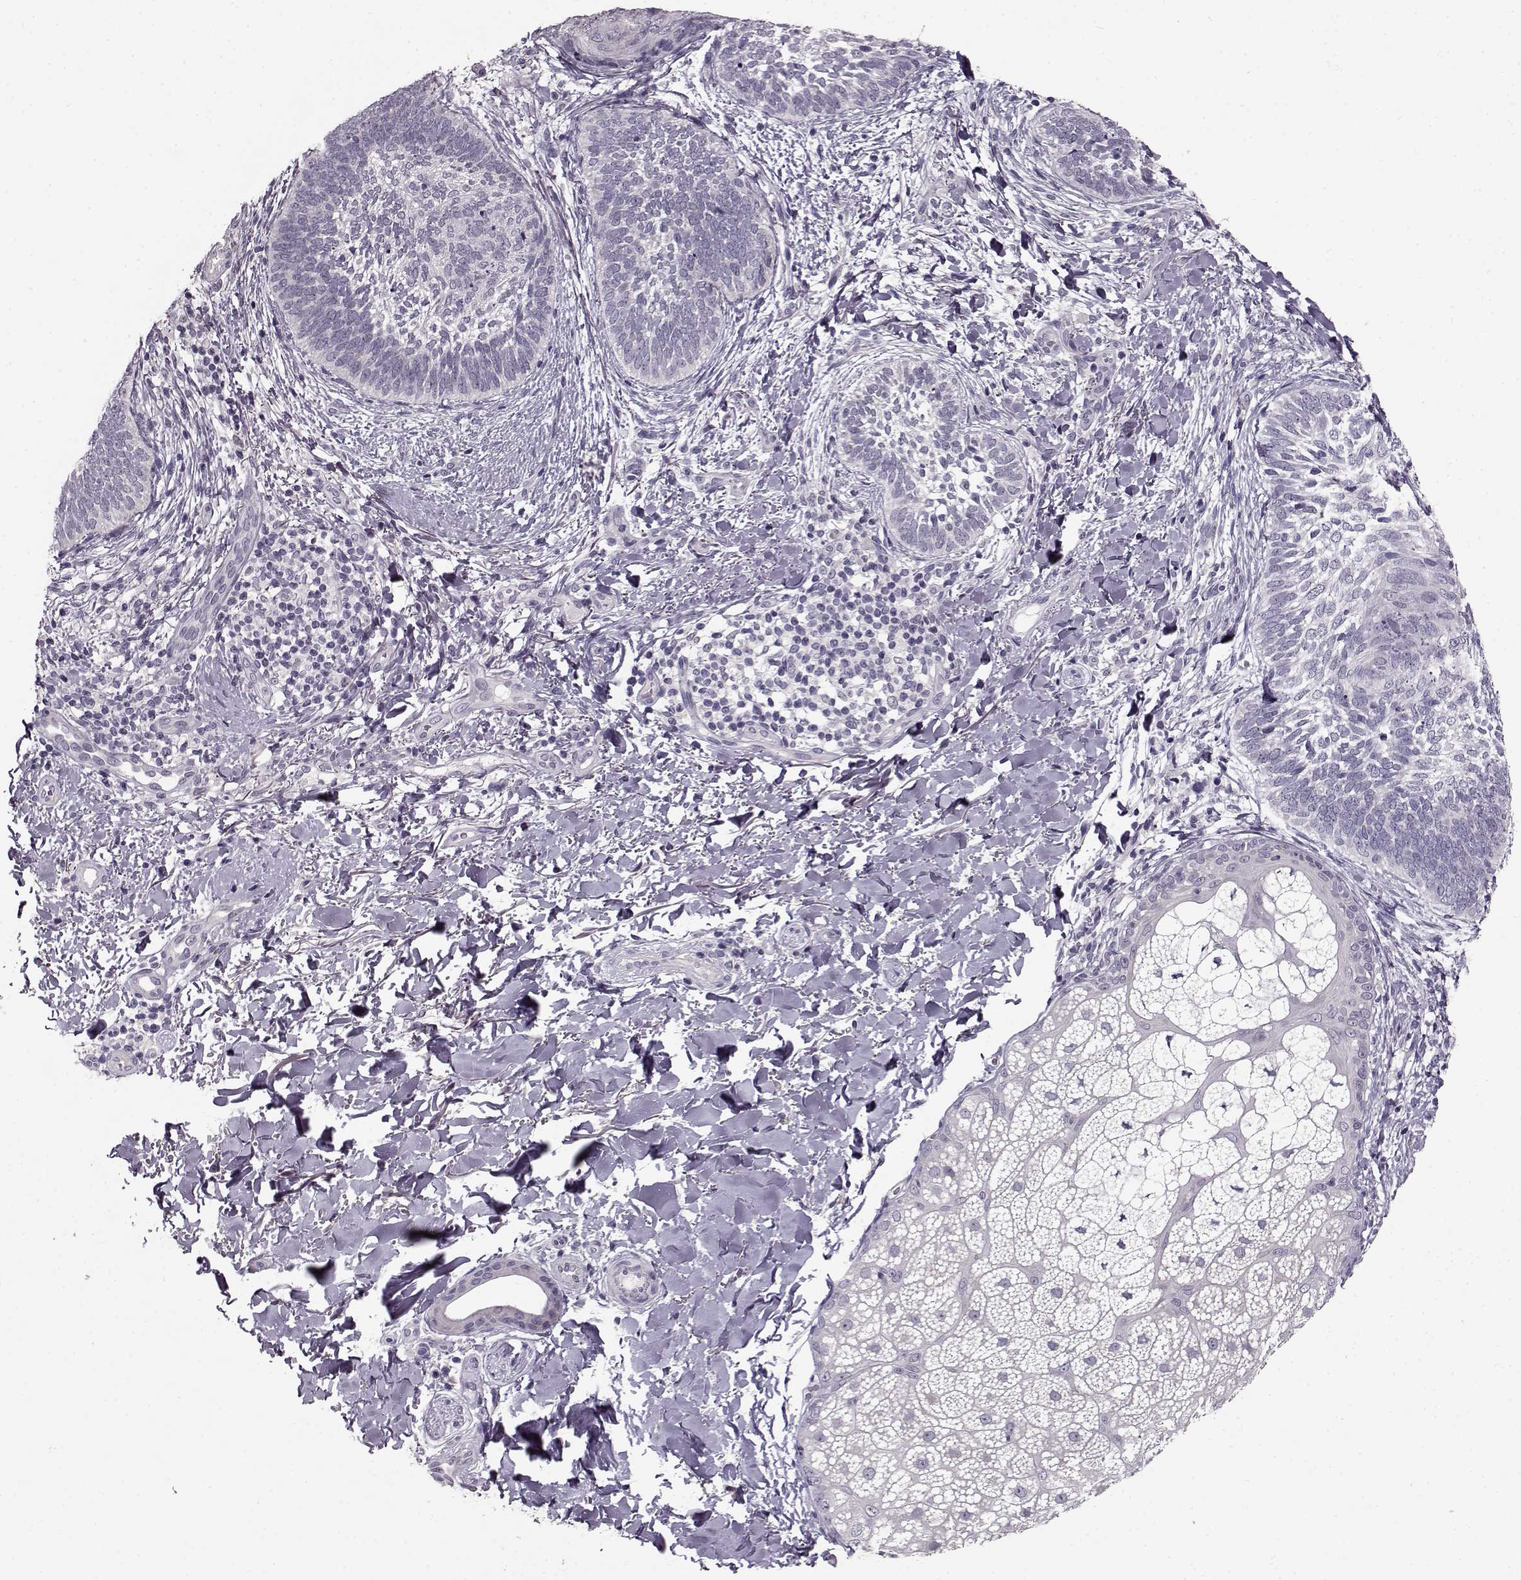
{"staining": {"intensity": "negative", "quantity": "none", "location": "none"}, "tissue": "skin cancer", "cell_type": "Tumor cells", "image_type": "cancer", "snomed": [{"axis": "morphology", "description": "Normal tissue, NOS"}, {"axis": "morphology", "description": "Basal cell carcinoma"}, {"axis": "topography", "description": "Skin"}], "caption": "Human skin basal cell carcinoma stained for a protein using IHC demonstrates no expression in tumor cells.", "gene": "RP1L1", "patient": {"sex": "male", "age": 46}}